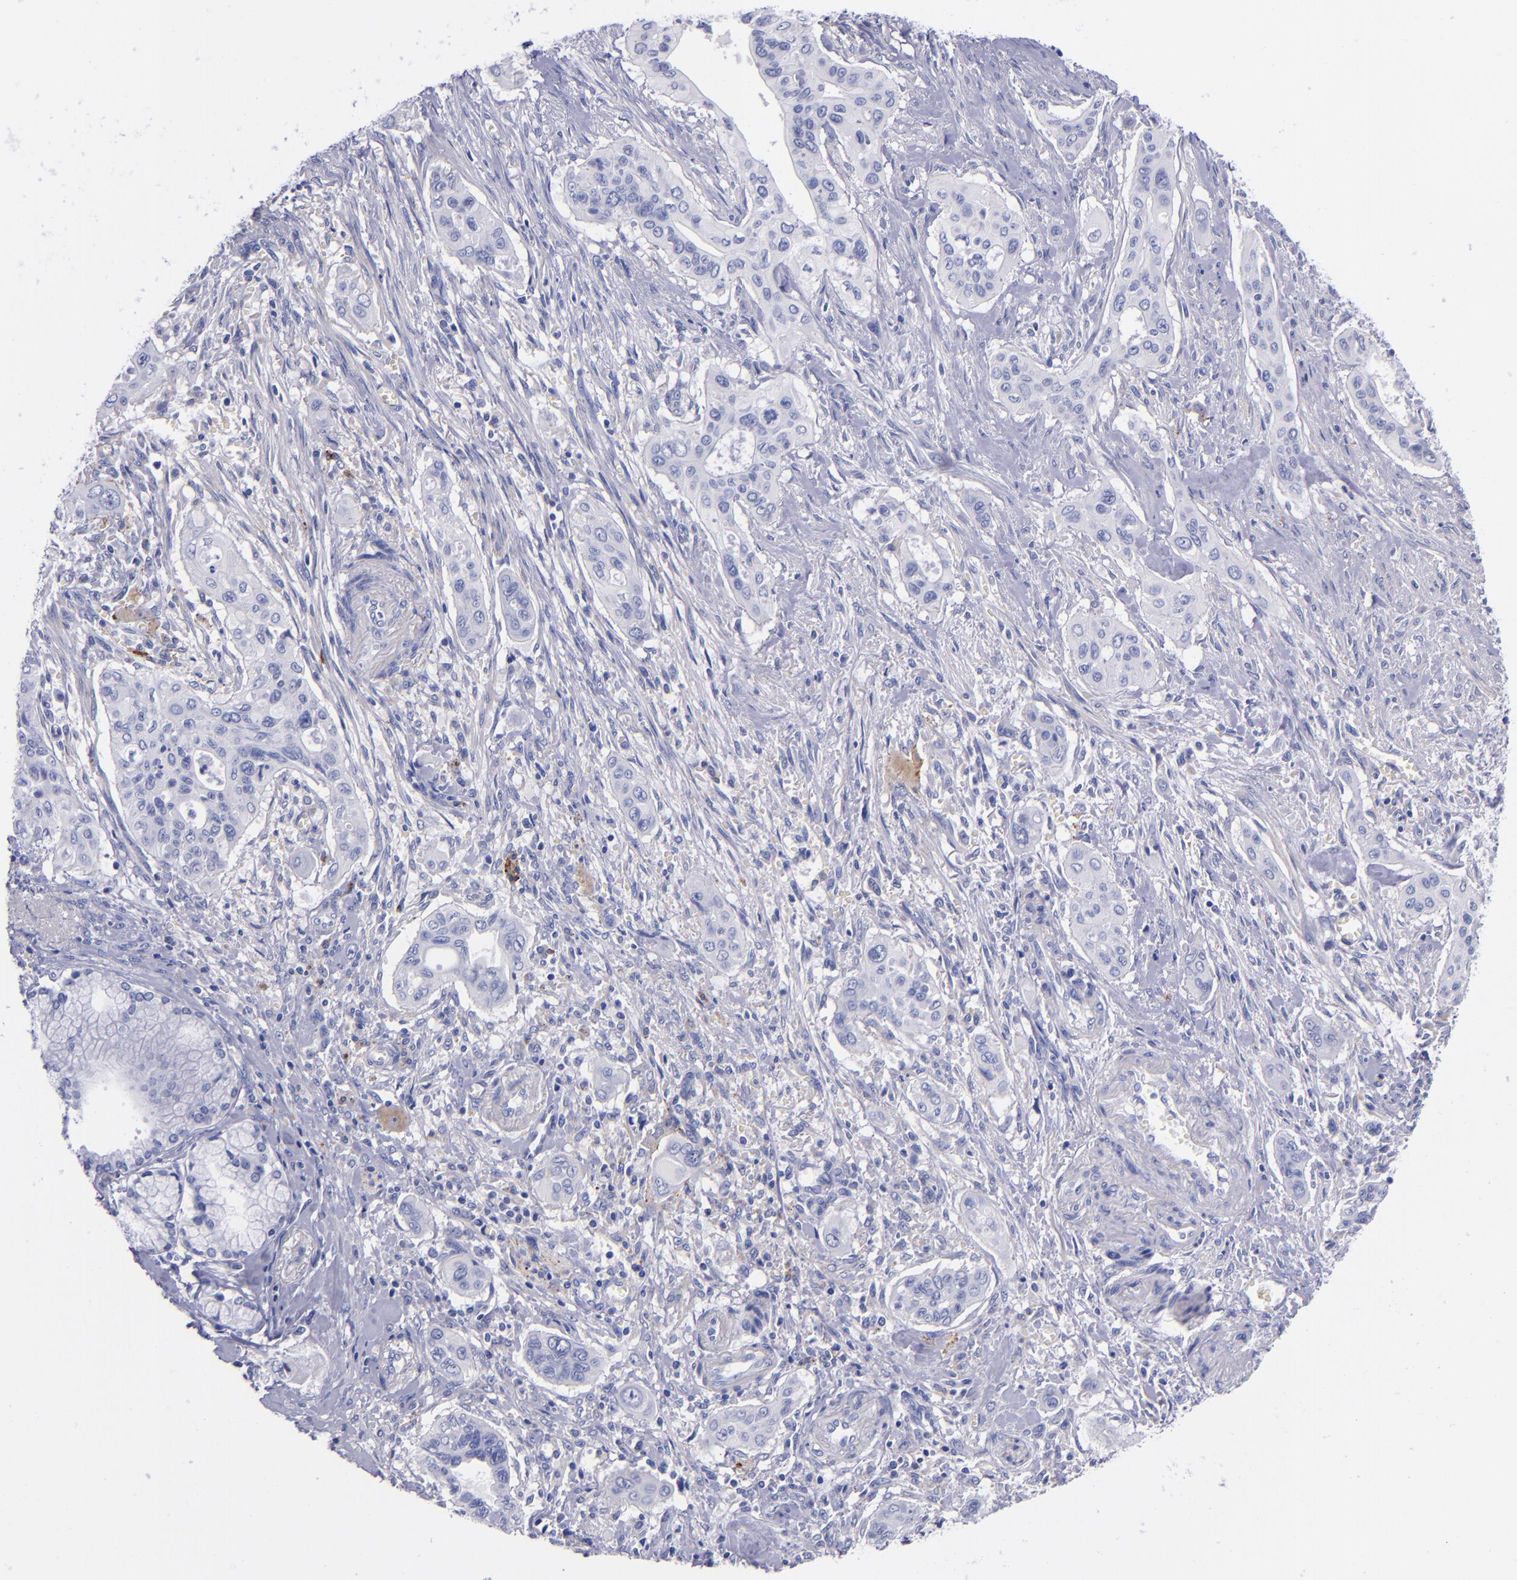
{"staining": {"intensity": "negative", "quantity": "none", "location": "none"}, "tissue": "pancreatic cancer", "cell_type": "Tumor cells", "image_type": "cancer", "snomed": [{"axis": "morphology", "description": "Adenocarcinoma, NOS"}, {"axis": "topography", "description": "Pancreas"}], "caption": "An immunohistochemistry image of pancreatic cancer (adenocarcinoma) is shown. There is no staining in tumor cells of pancreatic cancer (adenocarcinoma).", "gene": "SV2A", "patient": {"sex": "male", "age": 77}}